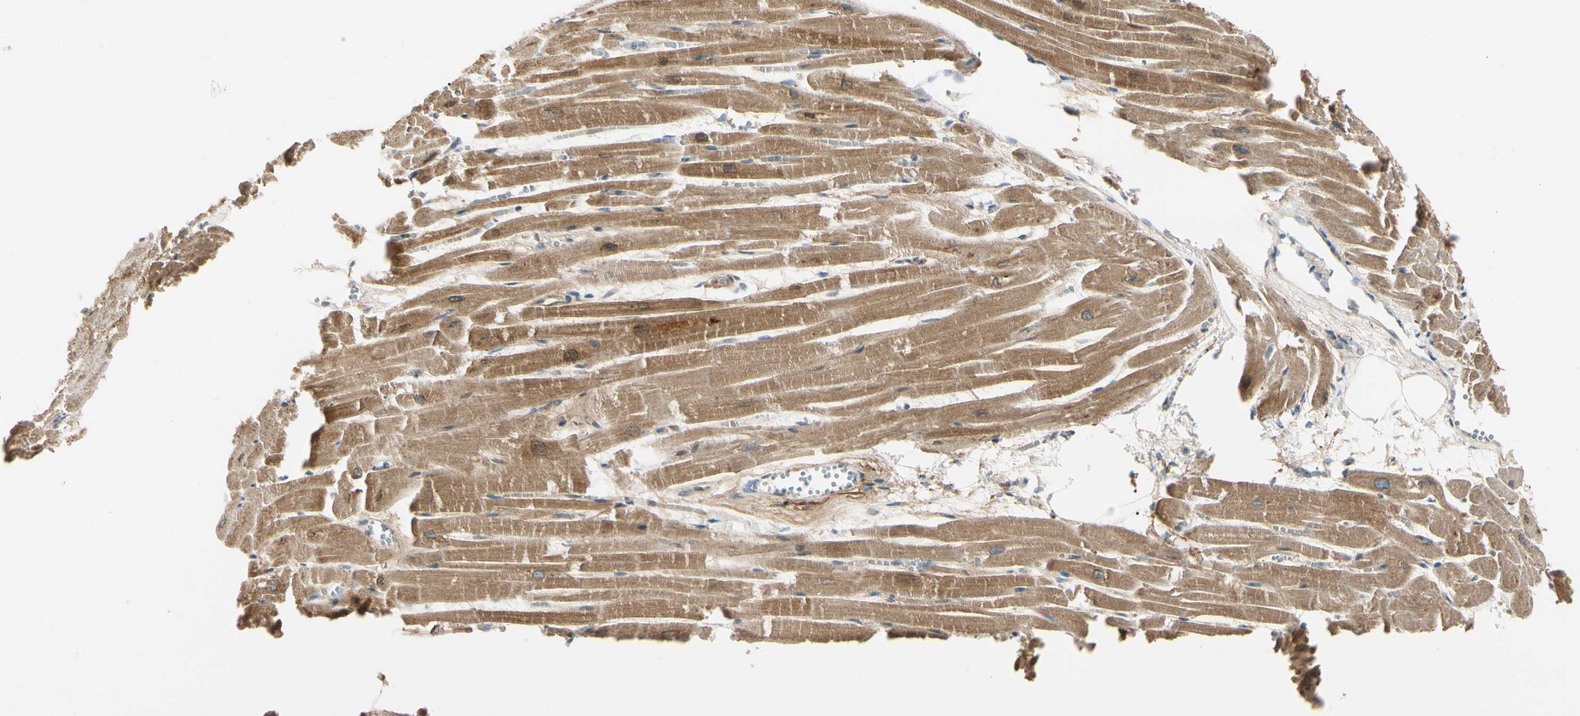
{"staining": {"intensity": "moderate", "quantity": ">75%", "location": "cytoplasmic/membranous"}, "tissue": "heart muscle", "cell_type": "Cardiomyocytes", "image_type": "normal", "snomed": [{"axis": "morphology", "description": "Normal tissue, NOS"}, {"axis": "topography", "description": "Heart"}], "caption": "Immunohistochemistry (IHC) (DAB) staining of normal heart muscle shows moderate cytoplasmic/membranous protein staining in about >75% of cardiomyocytes. Ihc stains the protein of interest in brown and the nuclei are stained blue.", "gene": "F2R", "patient": {"sex": "female", "age": 19}}